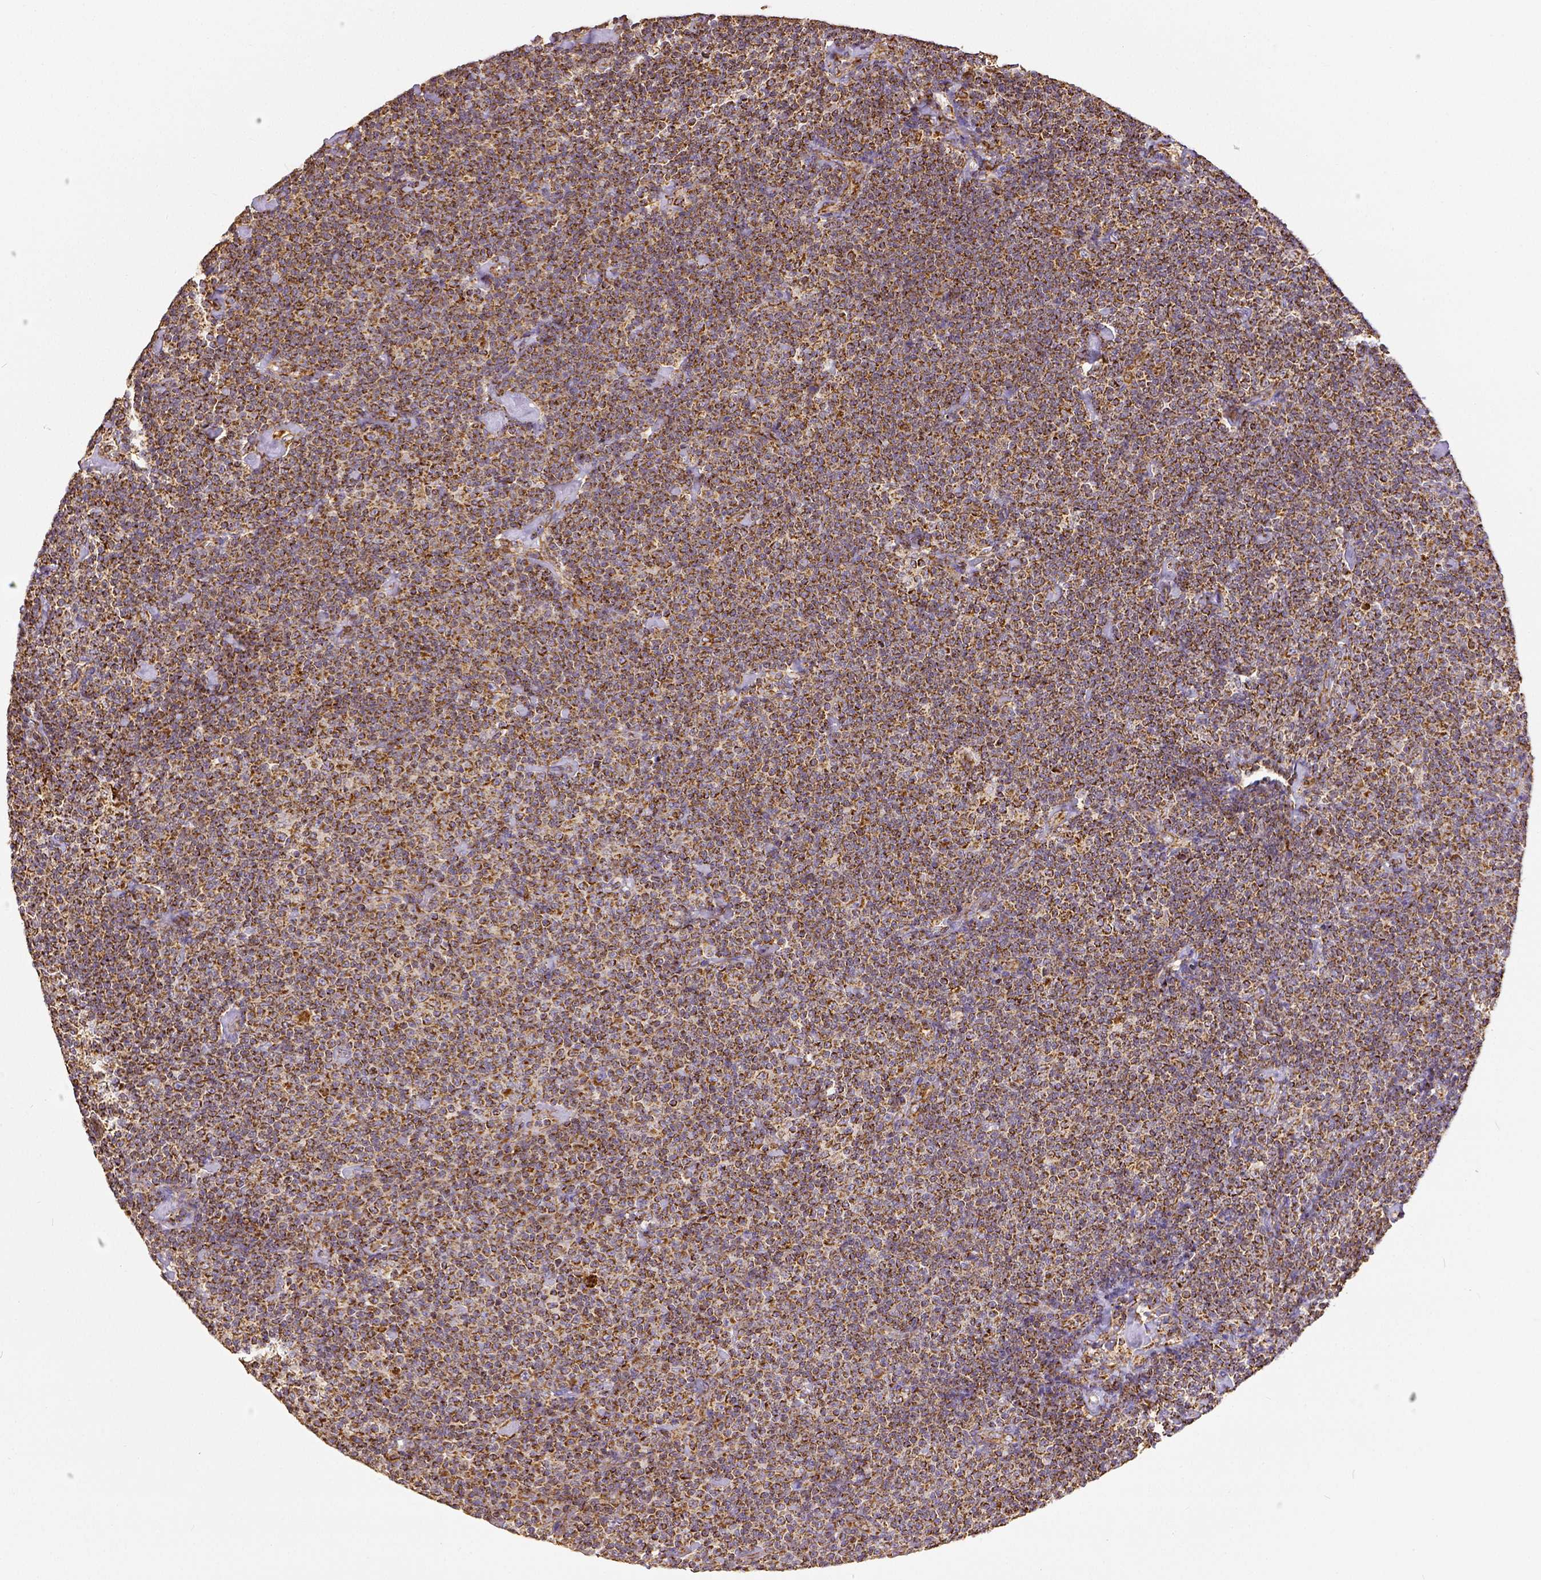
{"staining": {"intensity": "strong", "quantity": ">75%", "location": "cytoplasmic/membranous"}, "tissue": "lymphoma", "cell_type": "Tumor cells", "image_type": "cancer", "snomed": [{"axis": "morphology", "description": "Malignant lymphoma, non-Hodgkin's type, Low grade"}, {"axis": "topography", "description": "Lymph node"}], "caption": "DAB immunohistochemical staining of malignant lymphoma, non-Hodgkin's type (low-grade) reveals strong cytoplasmic/membranous protein expression in approximately >75% of tumor cells.", "gene": "SDHB", "patient": {"sex": "male", "age": 81}}